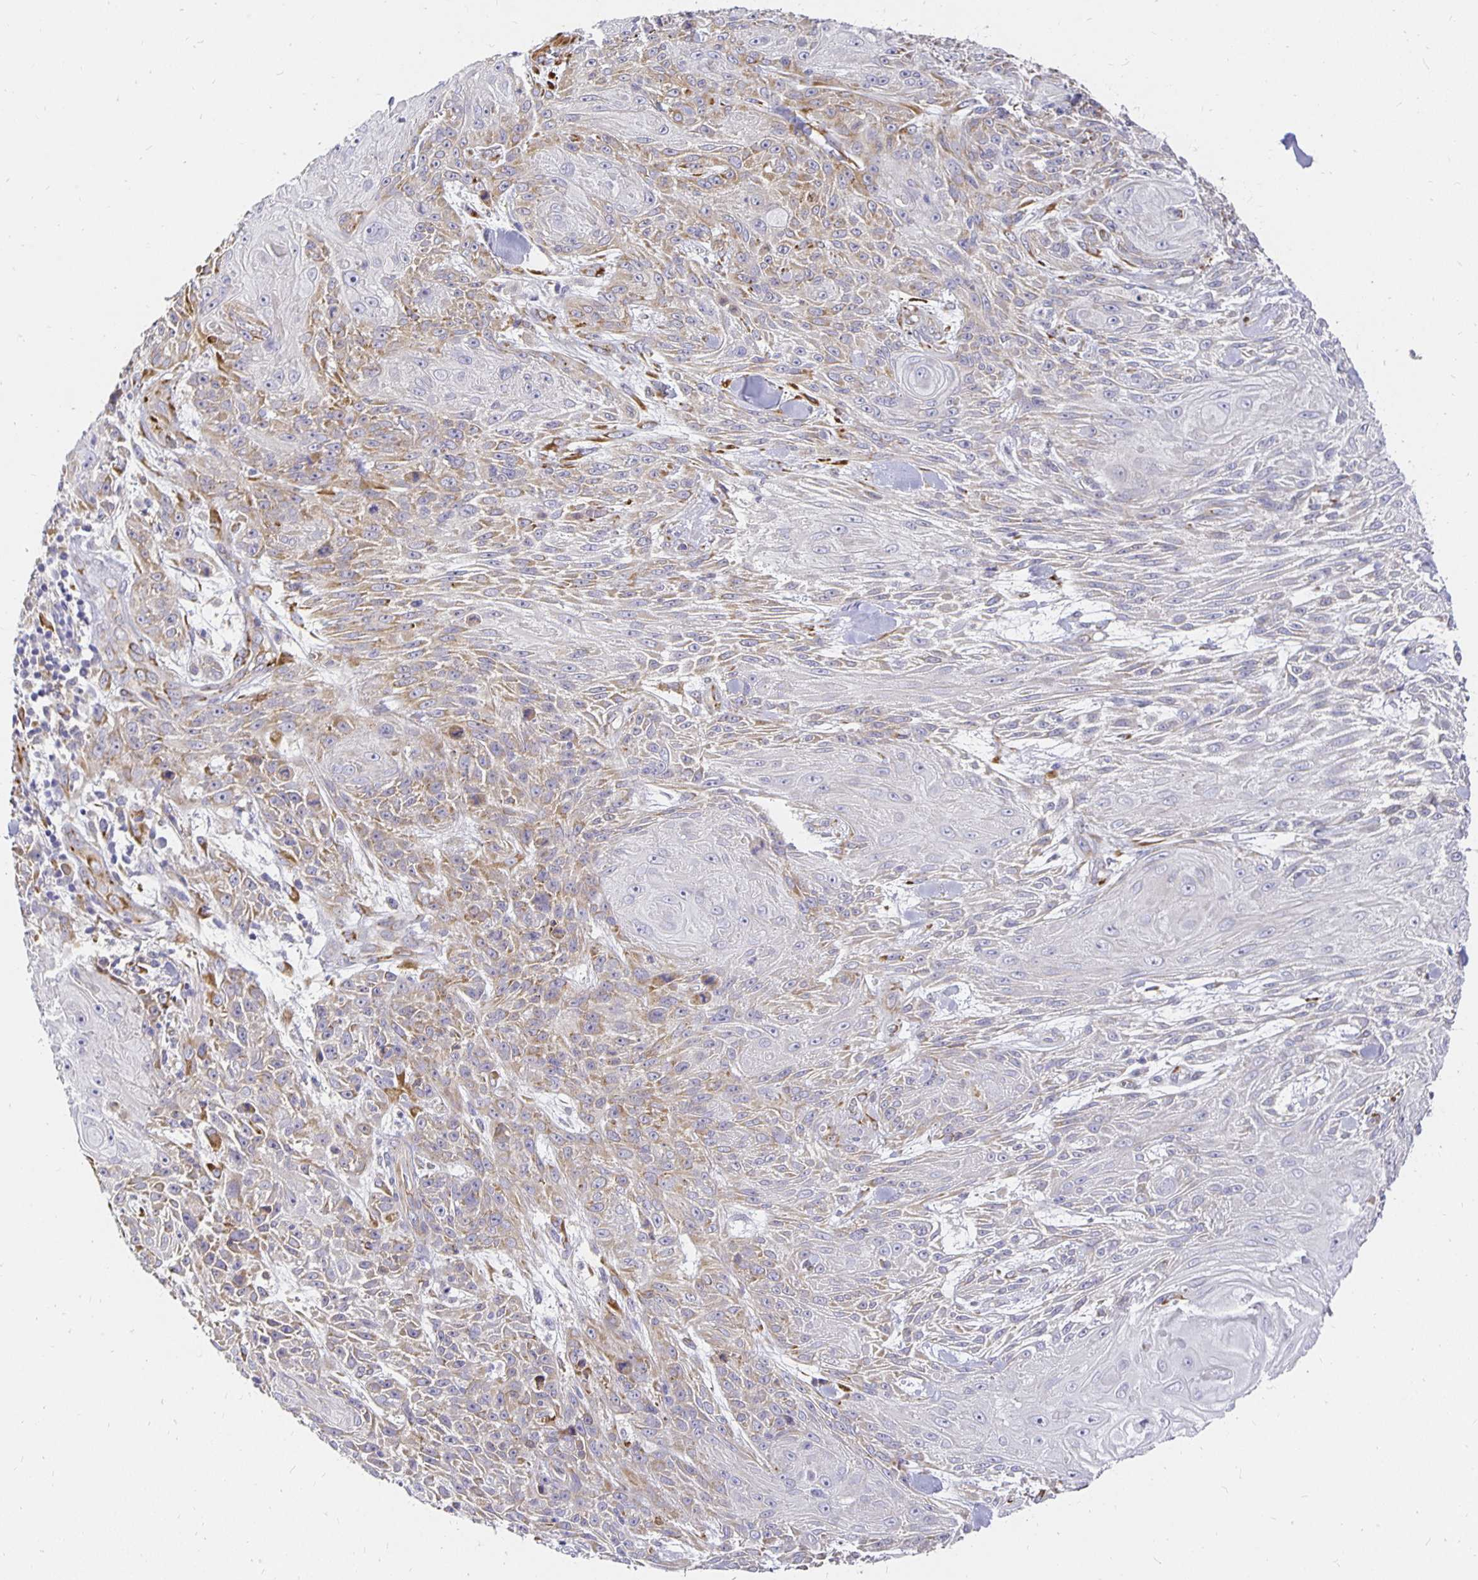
{"staining": {"intensity": "weak", "quantity": "25%-75%", "location": "cytoplasmic/membranous"}, "tissue": "skin cancer", "cell_type": "Tumor cells", "image_type": "cancer", "snomed": [{"axis": "morphology", "description": "Squamous cell carcinoma, NOS"}, {"axis": "topography", "description": "Skin"}], "caption": "Protein staining of skin cancer (squamous cell carcinoma) tissue shows weak cytoplasmic/membranous positivity in approximately 25%-75% of tumor cells. (DAB (3,3'-diaminobenzidine) IHC, brown staining for protein, blue staining for nuclei).", "gene": "PLOD1", "patient": {"sex": "male", "age": 88}}